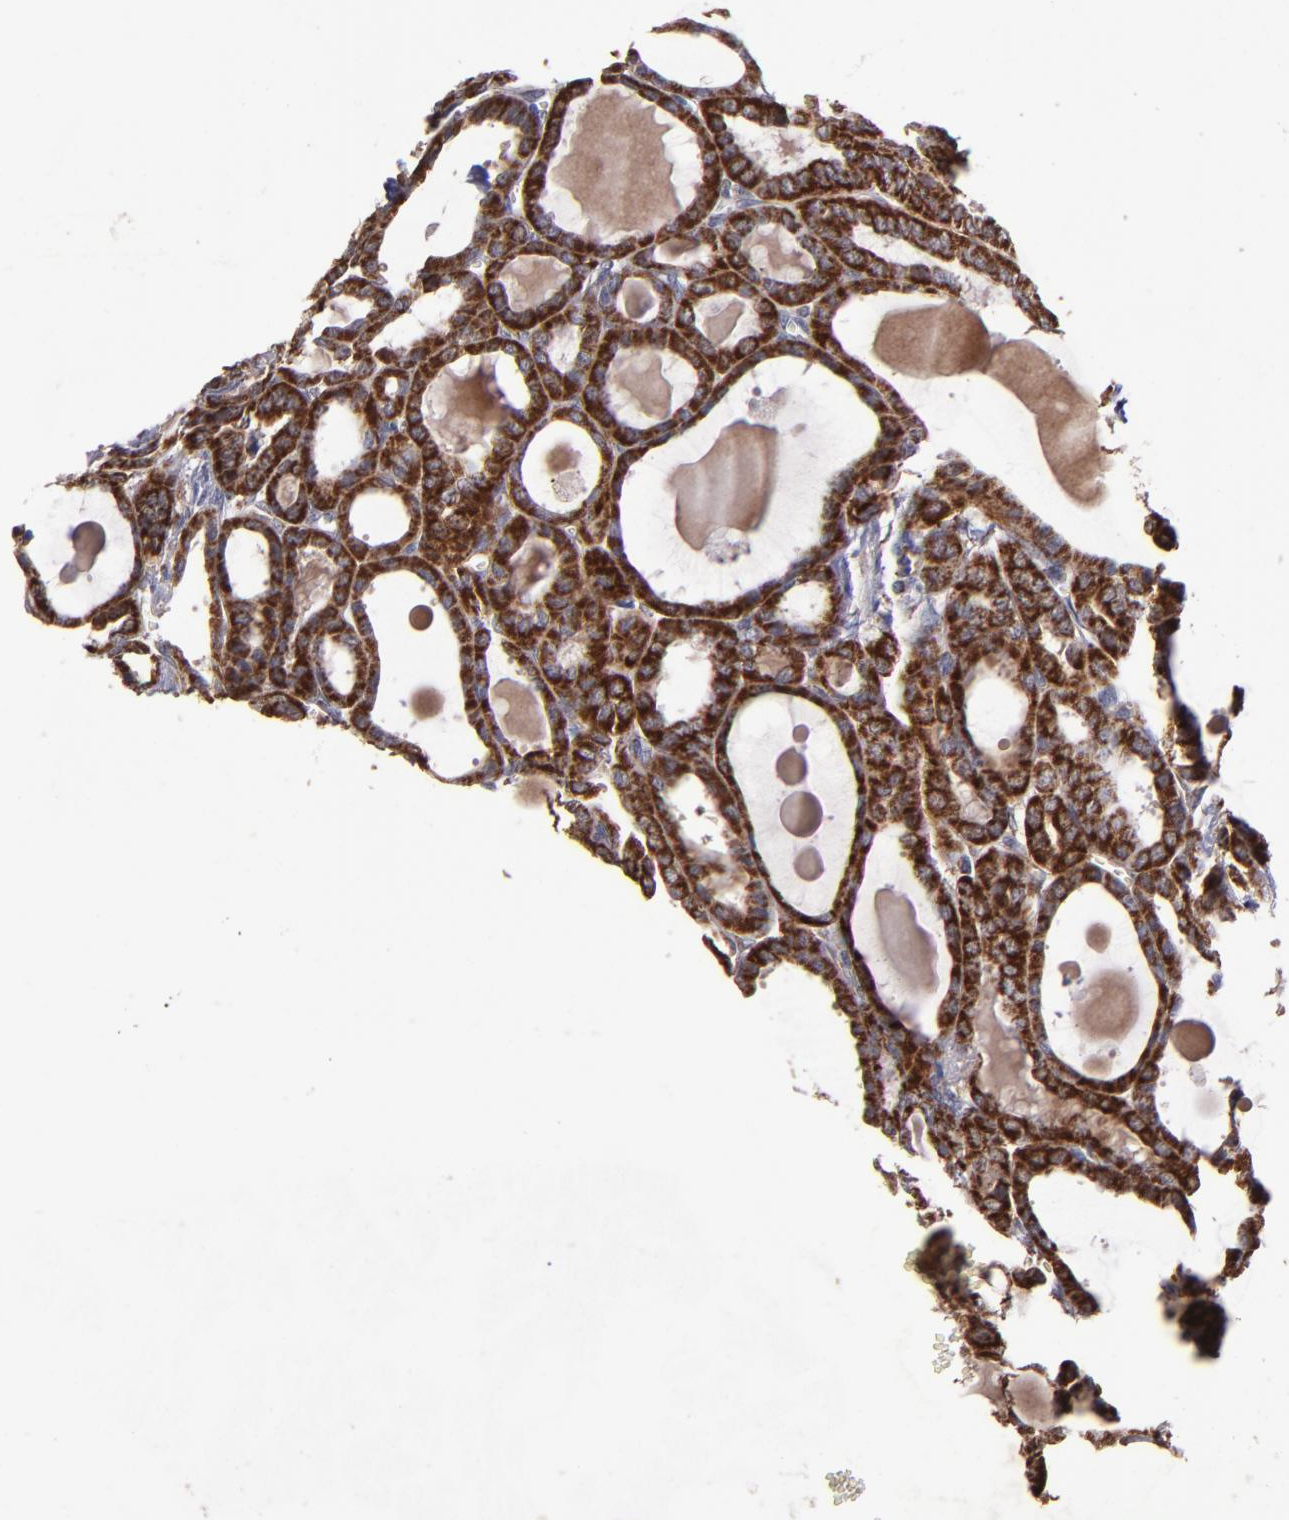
{"staining": {"intensity": "strong", "quantity": ">75%", "location": "cytoplasmic/membranous"}, "tissue": "thyroid cancer", "cell_type": "Tumor cells", "image_type": "cancer", "snomed": [{"axis": "morphology", "description": "Carcinoma, NOS"}, {"axis": "topography", "description": "Thyroid gland"}], "caption": "Carcinoma (thyroid) tissue exhibits strong cytoplasmic/membranous positivity in about >75% of tumor cells", "gene": "TIMM9", "patient": {"sex": "female", "age": 91}}